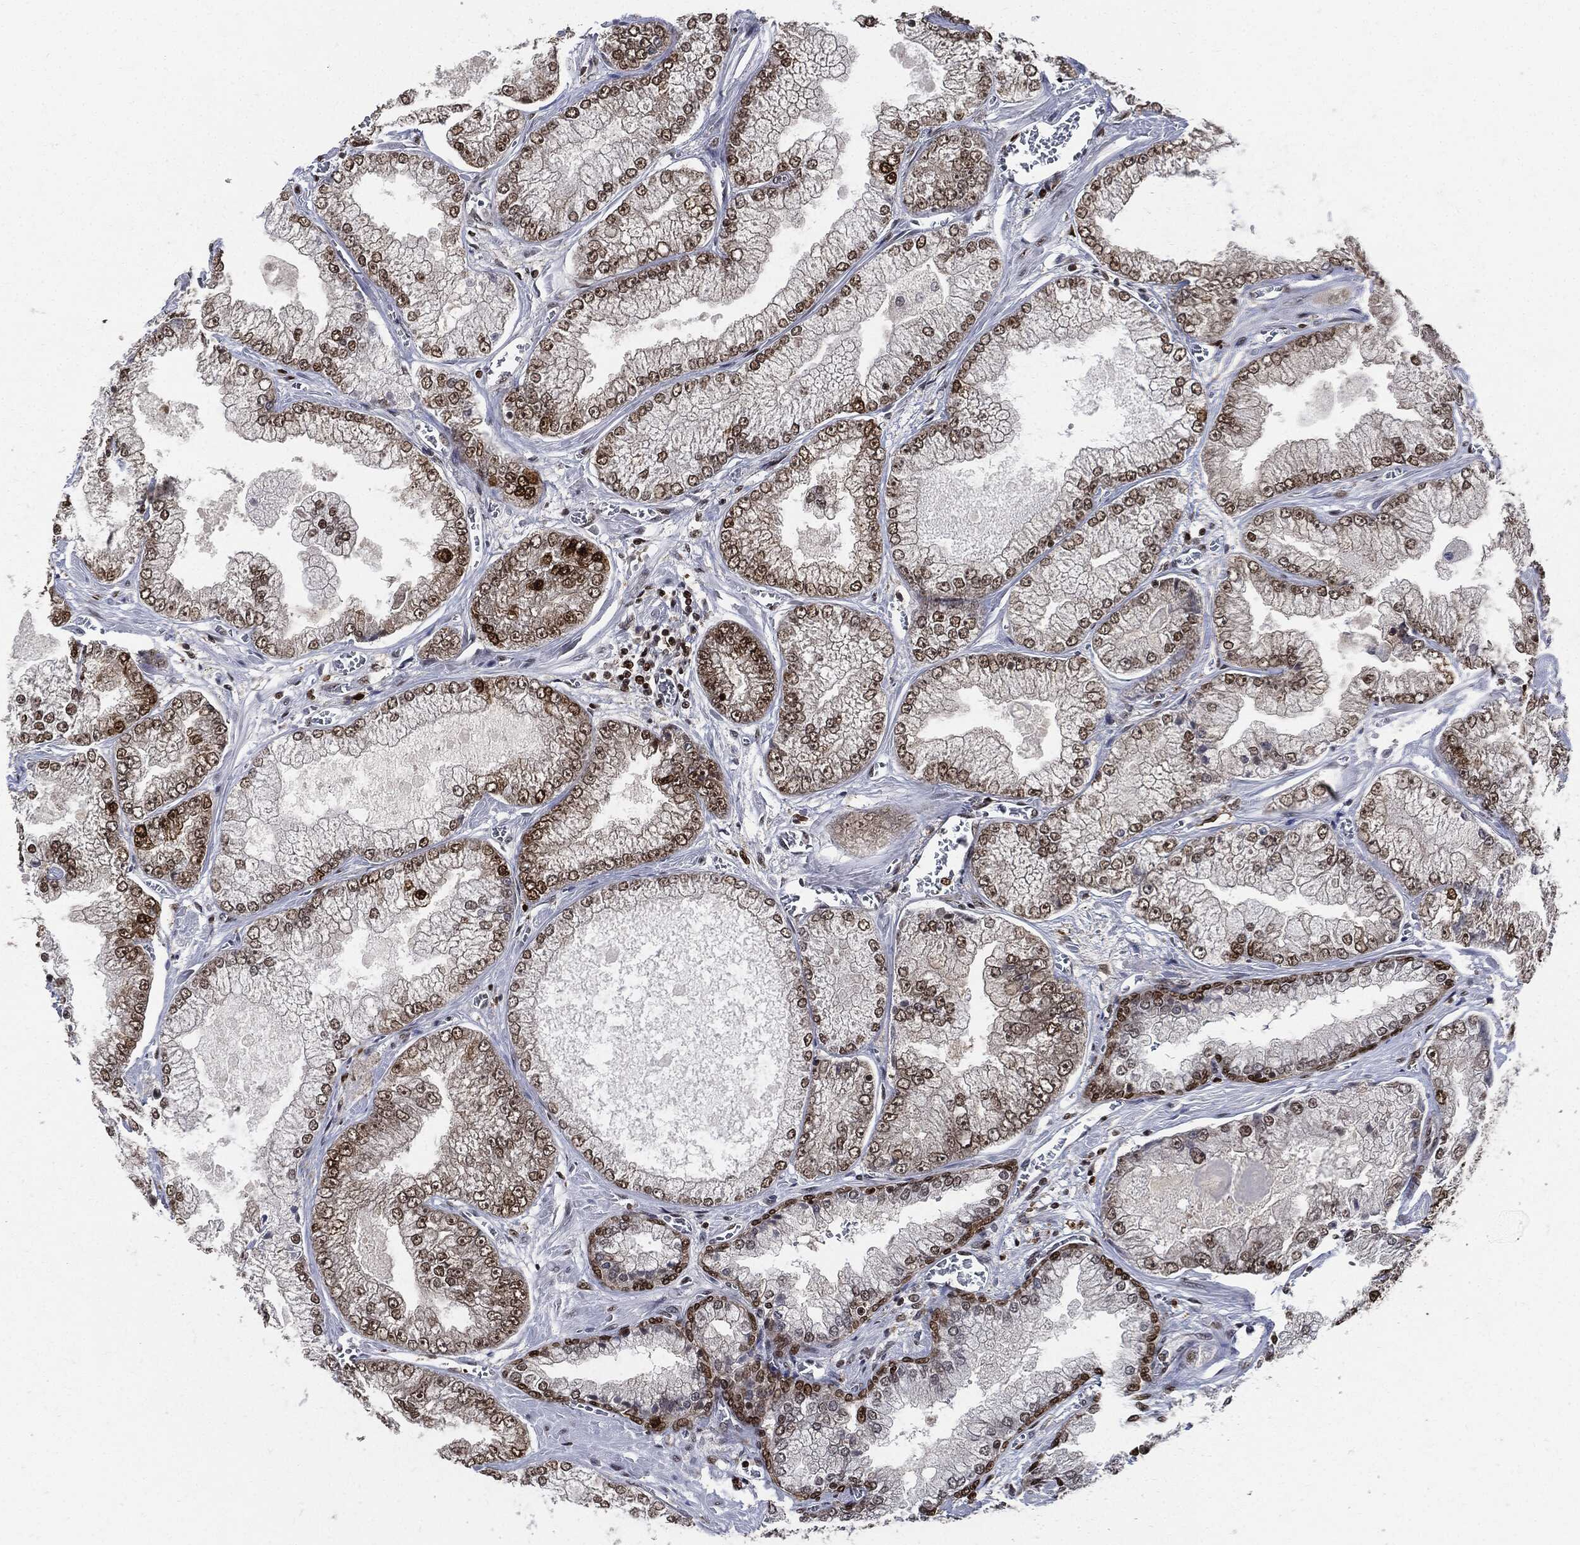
{"staining": {"intensity": "strong", "quantity": "25%-75%", "location": "nuclear"}, "tissue": "prostate cancer", "cell_type": "Tumor cells", "image_type": "cancer", "snomed": [{"axis": "morphology", "description": "Adenocarcinoma, Low grade"}, {"axis": "topography", "description": "Prostate"}], "caption": "Protein expression analysis of prostate cancer (low-grade adenocarcinoma) displays strong nuclear expression in about 25%-75% of tumor cells. (Brightfield microscopy of DAB IHC at high magnification).", "gene": "PCNA", "patient": {"sex": "male", "age": 57}}